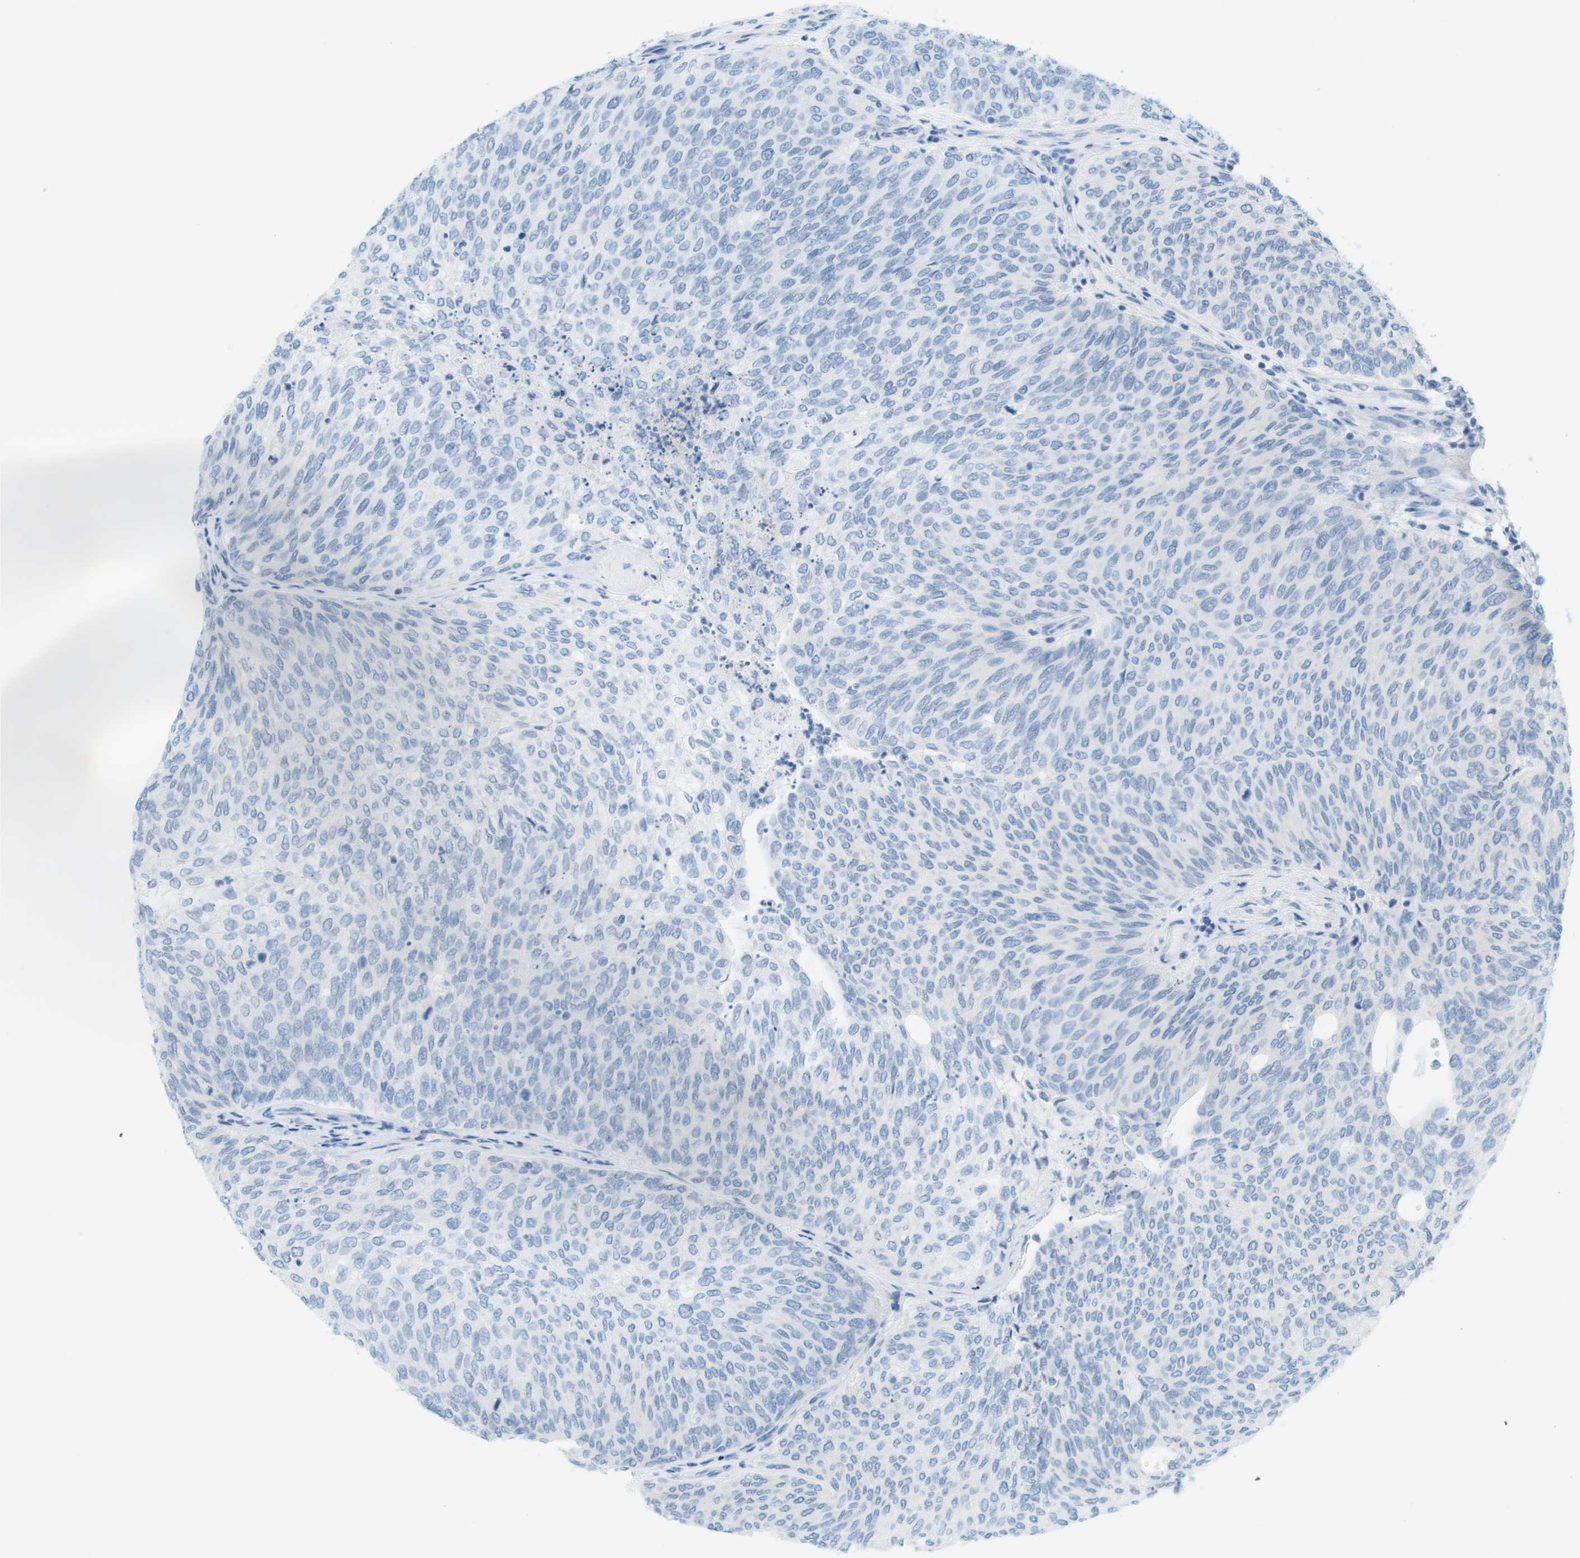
{"staining": {"intensity": "negative", "quantity": "none", "location": "none"}, "tissue": "urothelial cancer", "cell_type": "Tumor cells", "image_type": "cancer", "snomed": [{"axis": "morphology", "description": "Urothelial carcinoma, Low grade"}, {"axis": "topography", "description": "Urinary bladder"}], "caption": "The micrograph shows no staining of tumor cells in urothelial cancer.", "gene": "CUL9", "patient": {"sex": "female", "age": 79}}